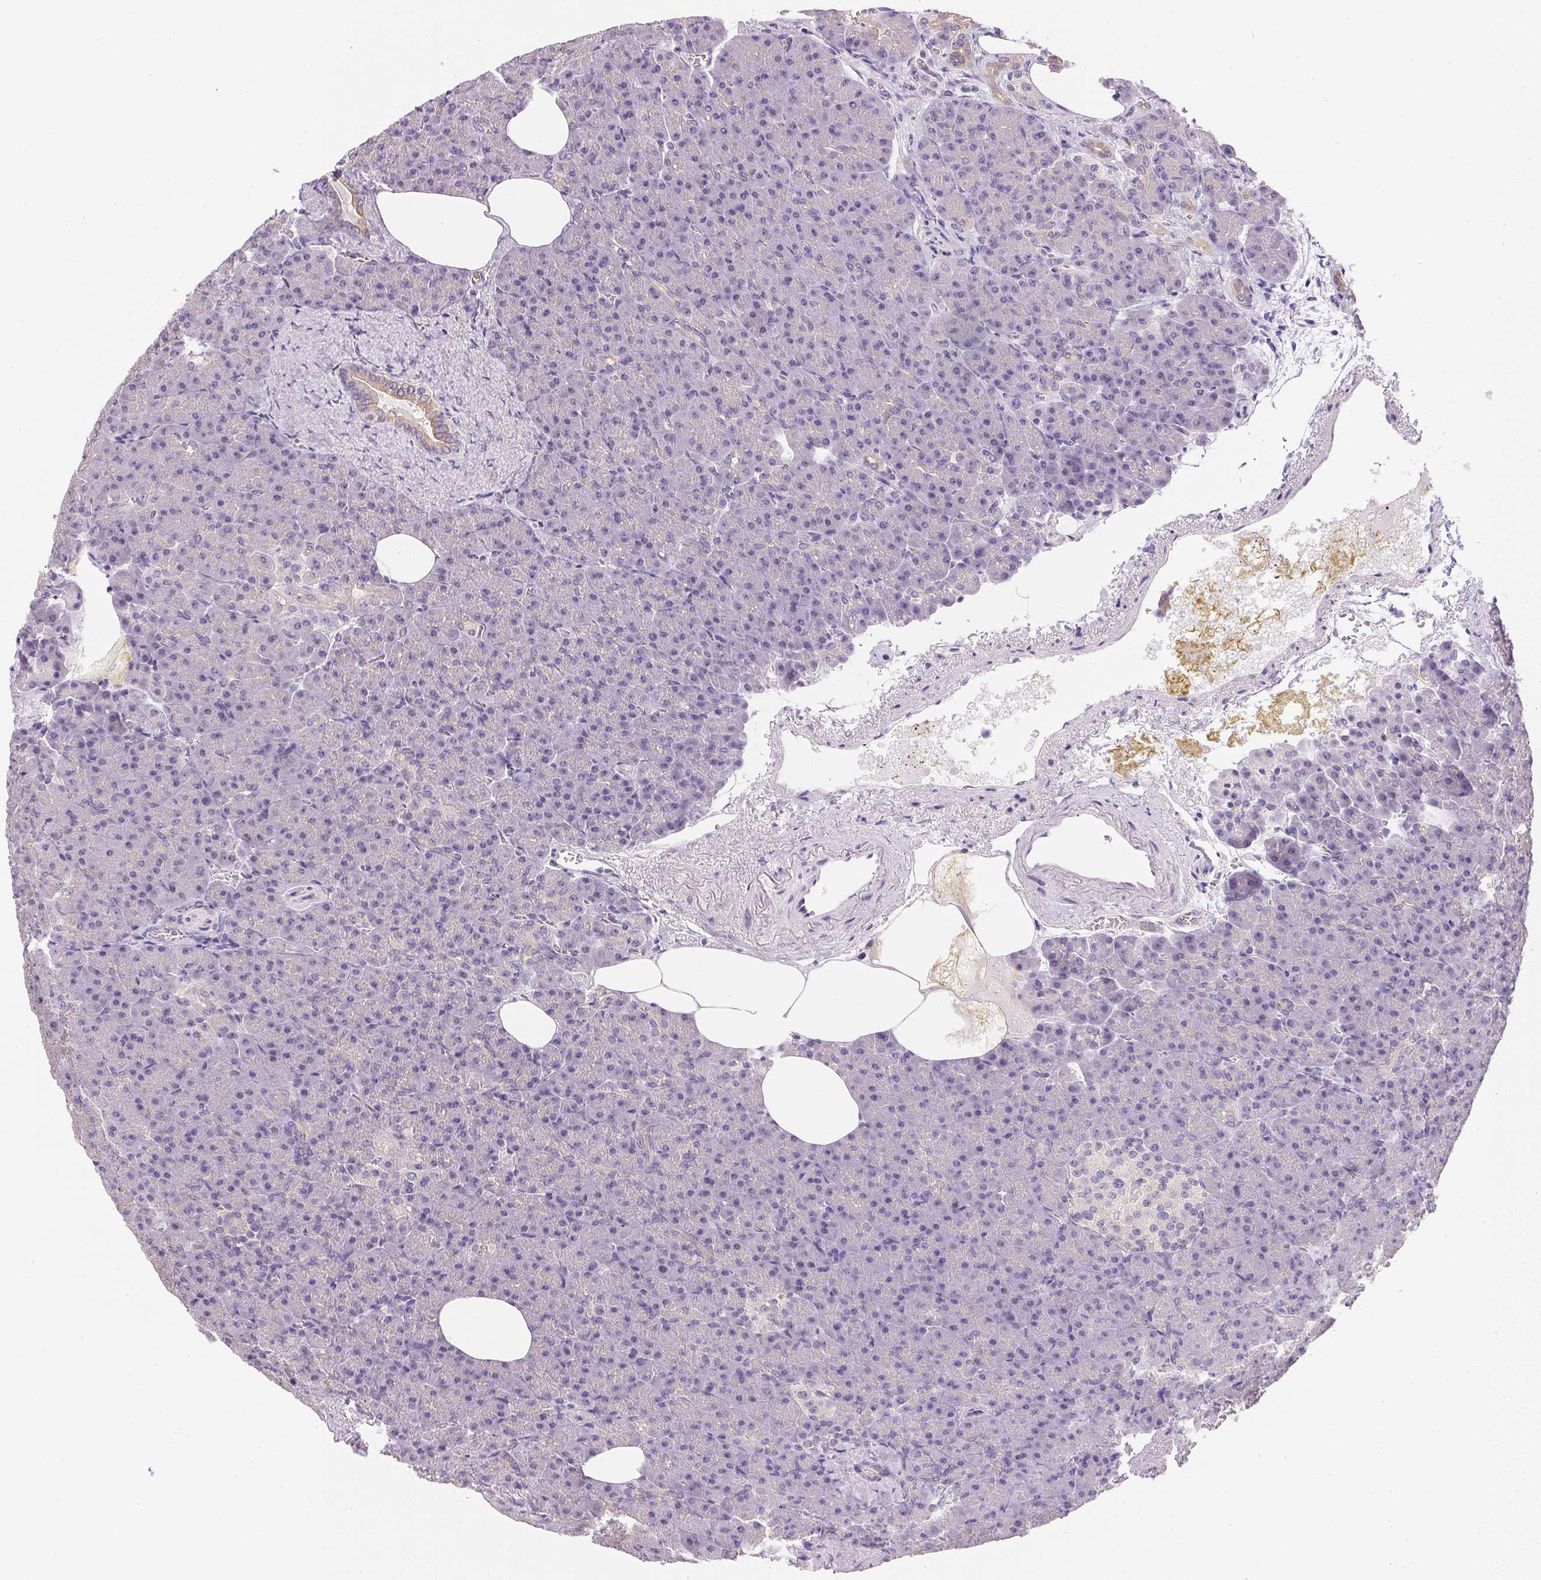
{"staining": {"intensity": "weak", "quantity": "<25%", "location": "cytoplasmic/membranous"}, "tissue": "pancreas", "cell_type": "Exocrine glandular cells", "image_type": "normal", "snomed": [{"axis": "morphology", "description": "Normal tissue, NOS"}, {"axis": "topography", "description": "Pancreas"}], "caption": "Image shows no protein staining in exocrine glandular cells of normal pancreas.", "gene": "SLC17A7", "patient": {"sex": "female", "age": 74}}